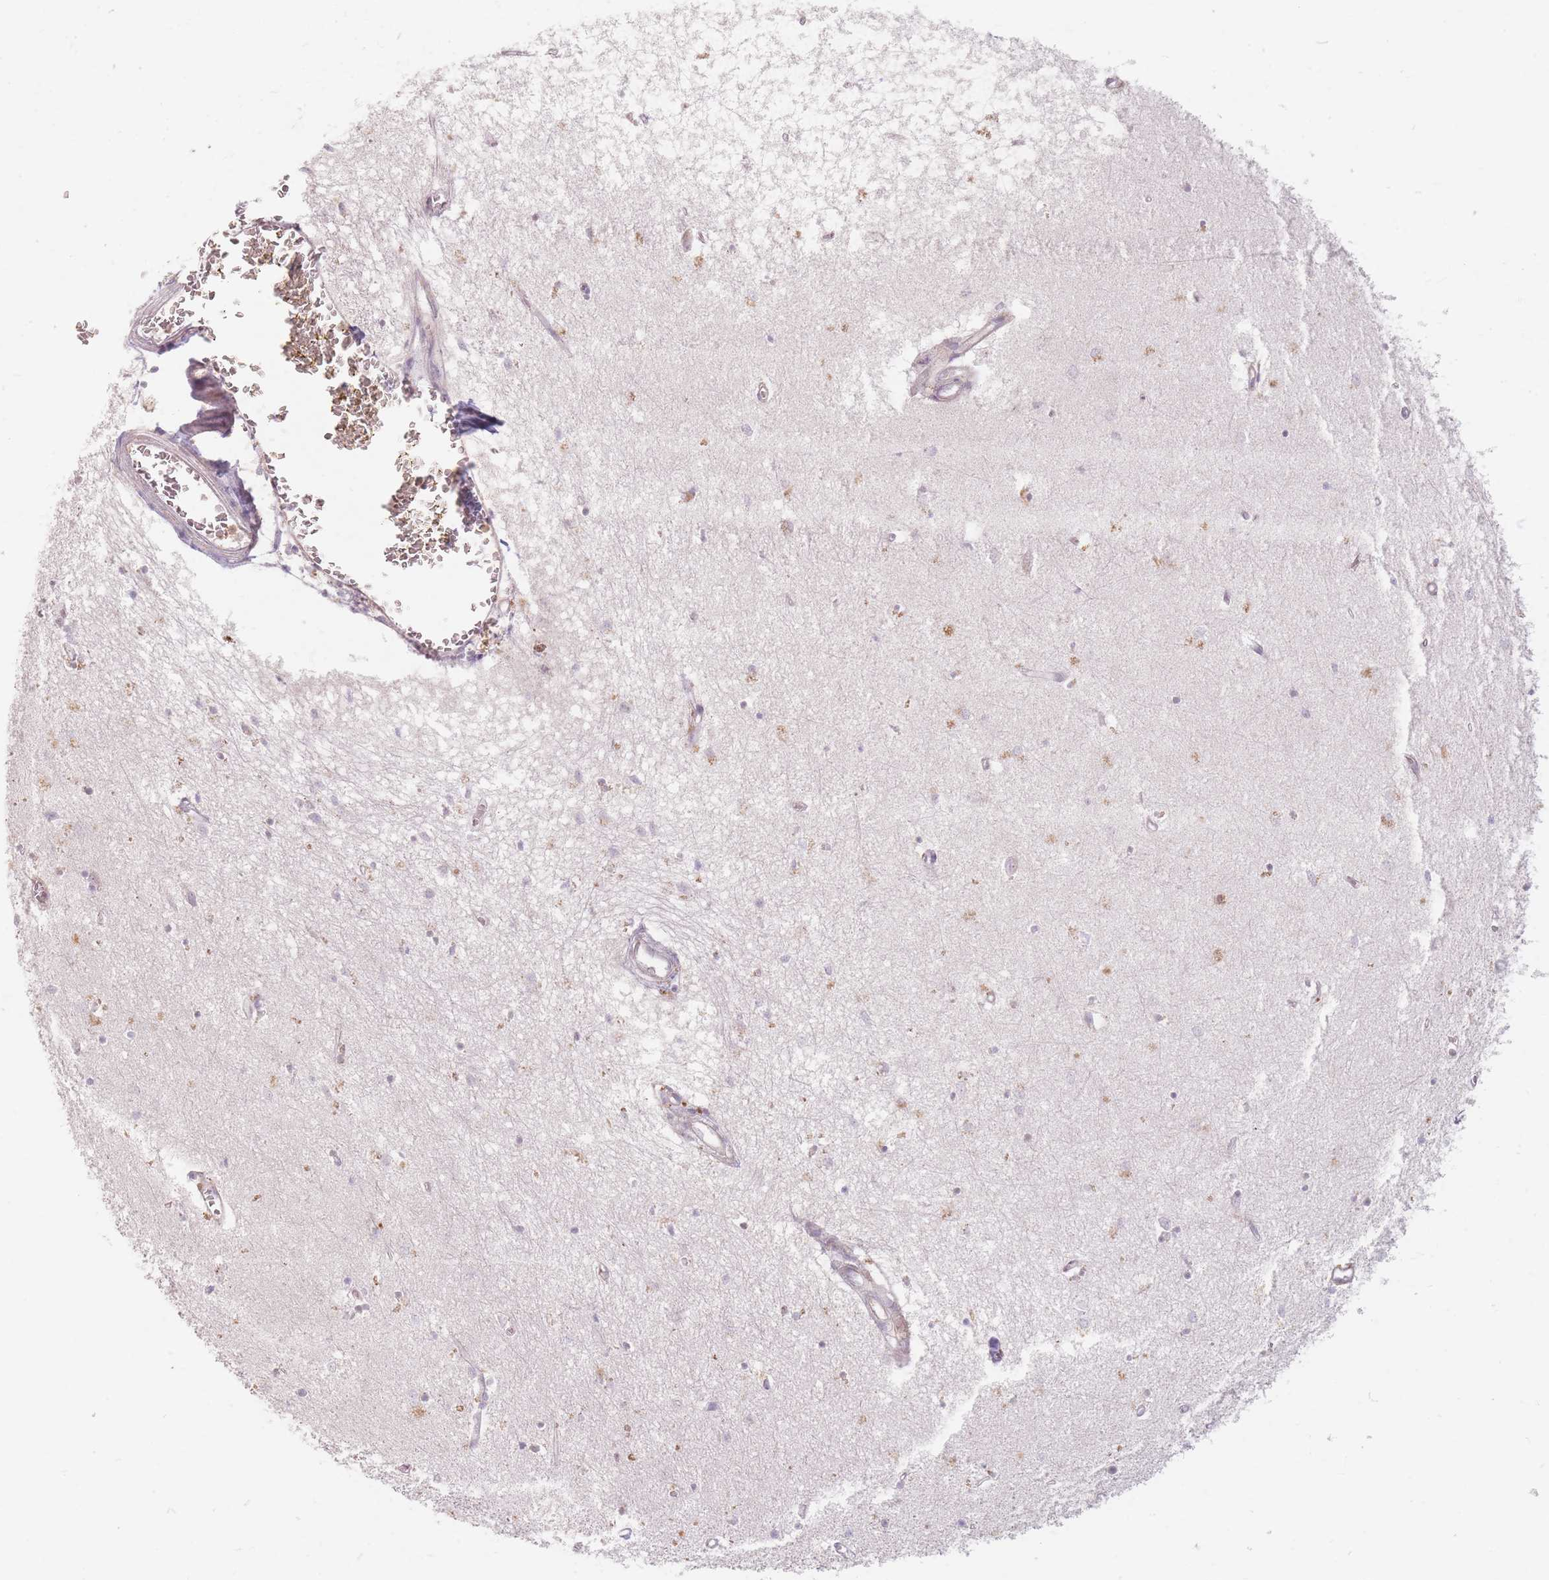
{"staining": {"intensity": "negative", "quantity": "none", "location": "none"}, "tissue": "hippocampus", "cell_type": "Glial cells", "image_type": "normal", "snomed": [{"axis": "morphology", "description": "Normal tissue, NOS"}, {"axis": "topography", "description": "Hippocampus"}], "caption": "A high-resolution image shows IHC staining of normal hippocampus, which reveals no significant staining in glial cells.", "gene": "CHCHD7", "patient": {"sex": "female", "age": 64}}